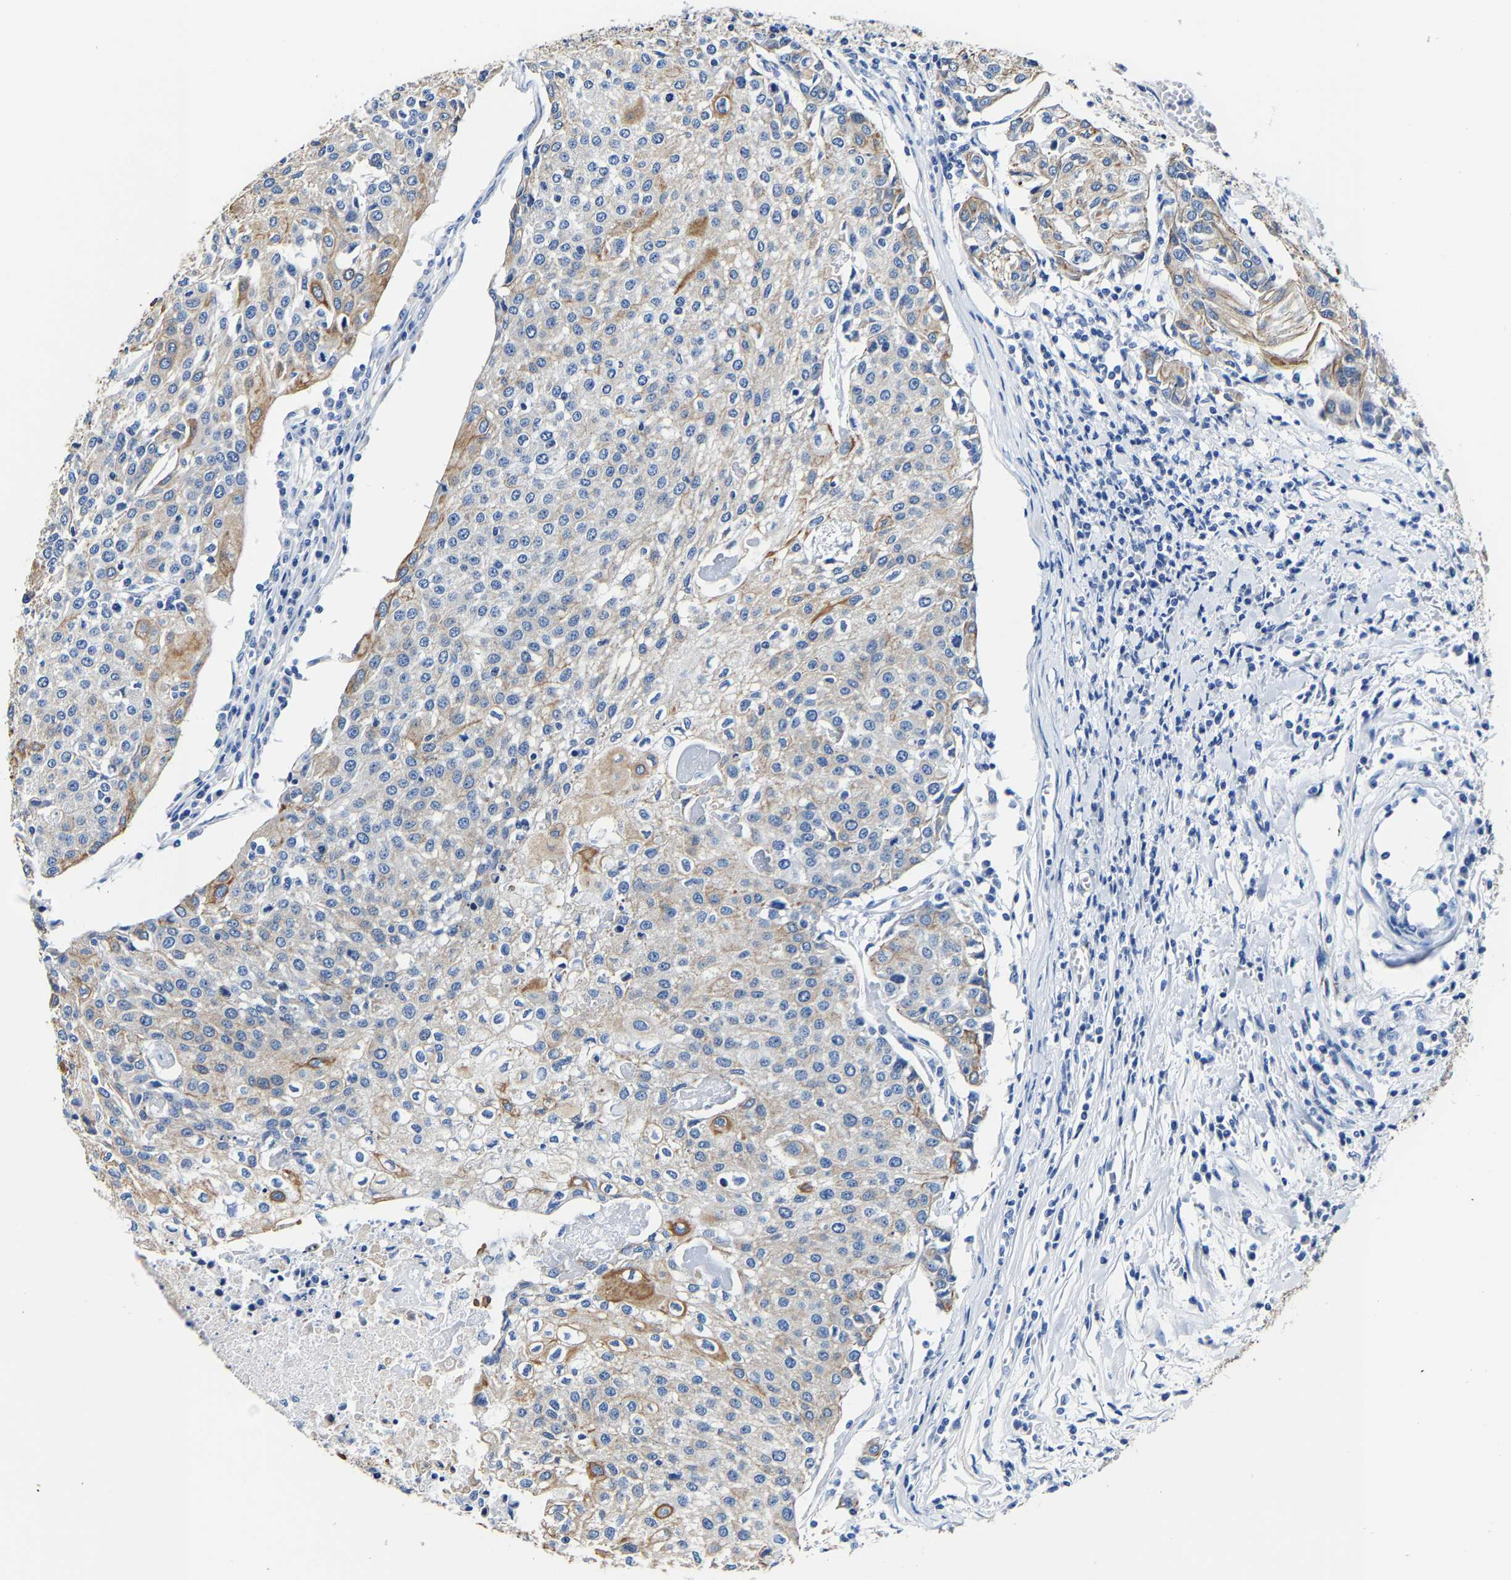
{"staining": {"intensity": "moderate", "quantity": "<25%", "location": "cytoplasmic/membranous"}, "tissue": "urothelial cancer", "cell_type": "Tumor cells", "image_type": "cancer", "snomed": [{"axis": "morphology", "description": "Urothelial carcinoma, High grade"}, {"axis": "topography", "description": "Urinary bladder"}], "caption": "Brown immunohistochemical staining in high-grade urothelial carcinoma exhibits moderate cytoplasmic/membranous staining in about <25% of tumor cells.", "gene": "MMEL1", "patient": {"sex": "female", "age": 85}}